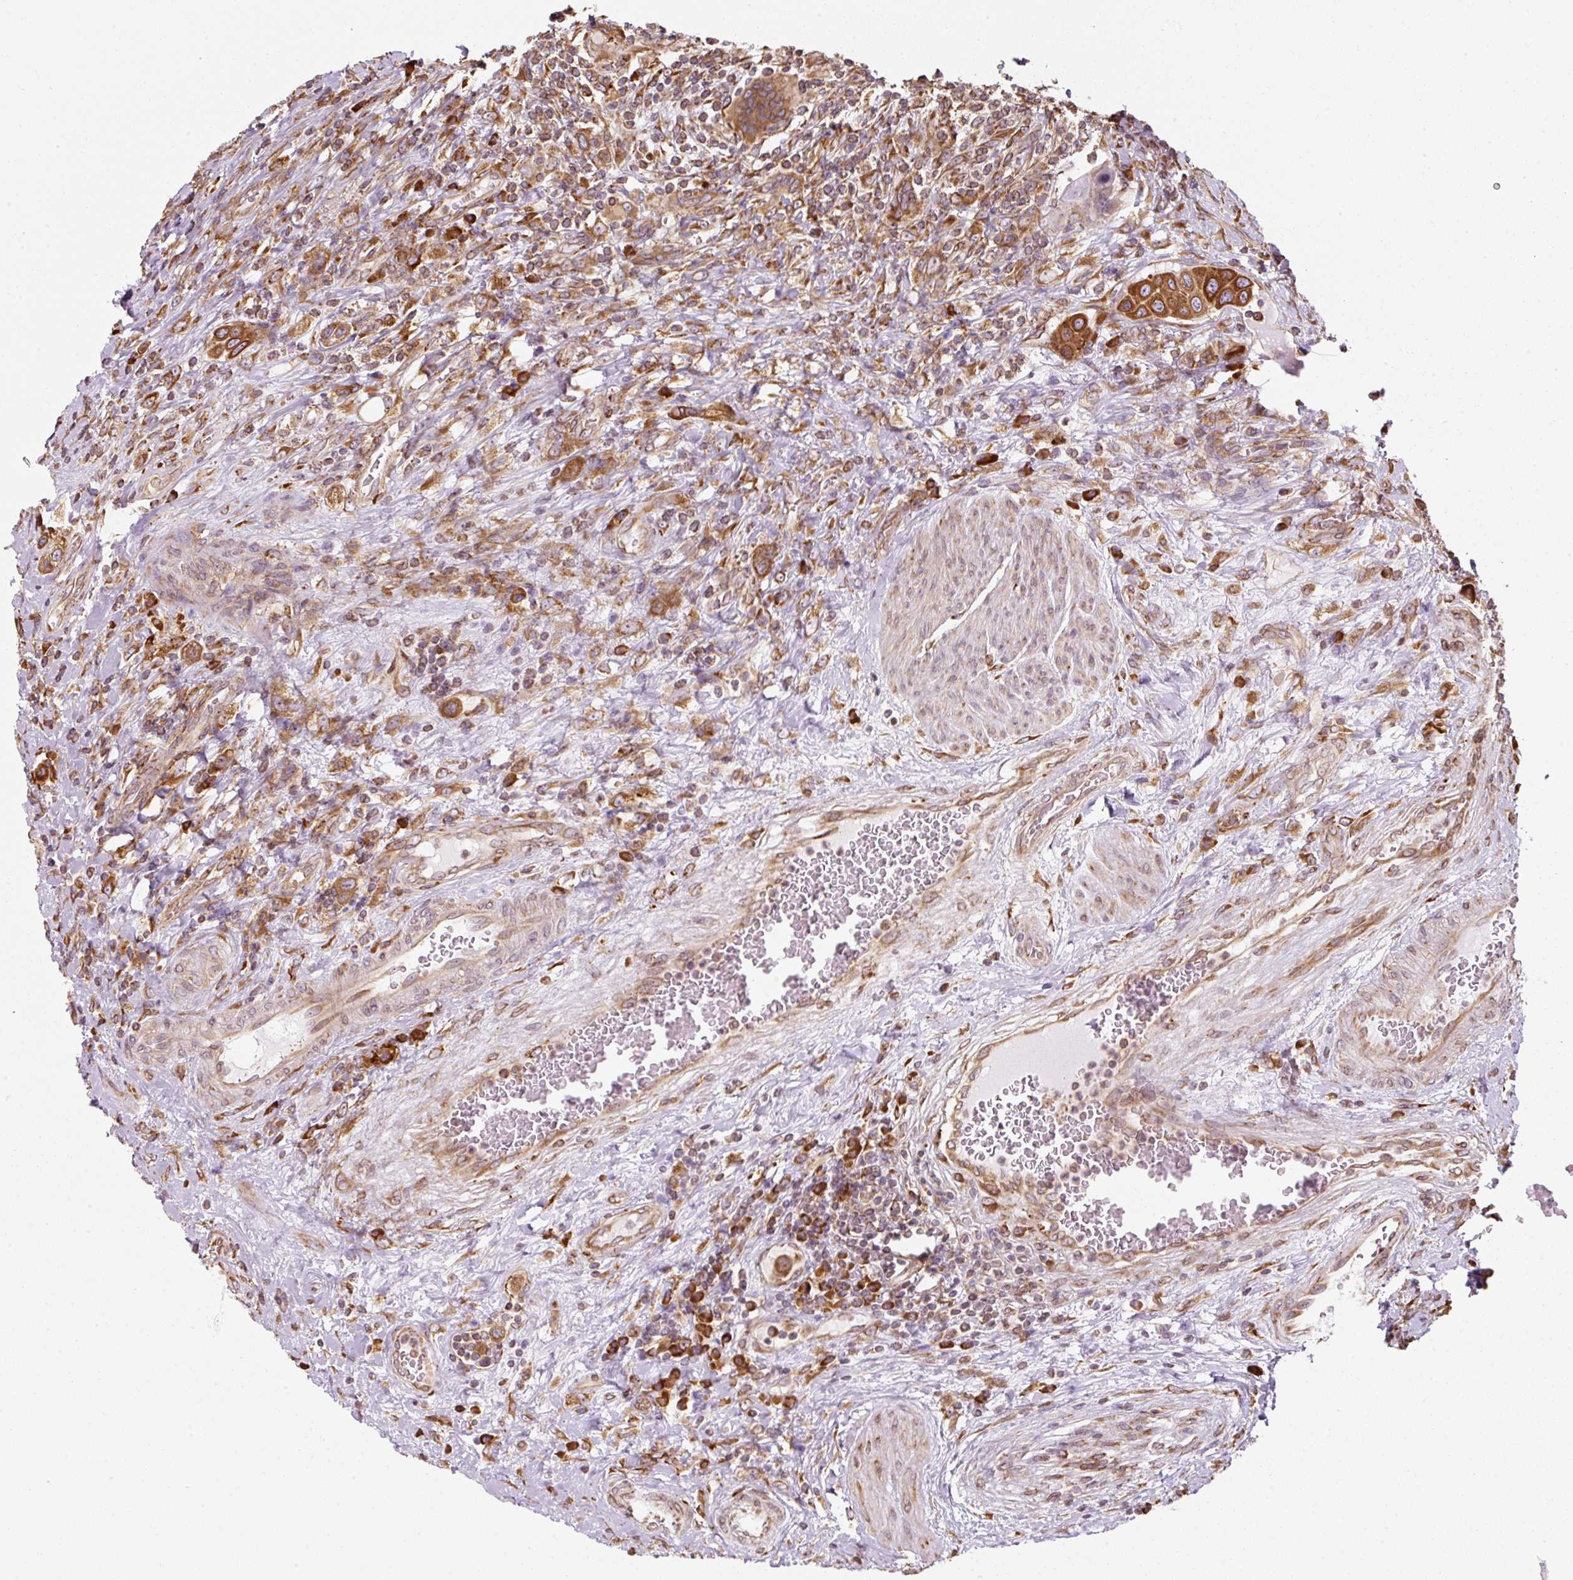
{"staining": {"intensity": "strong", "quantity": ">75%", "location": "cytoplasmic/membranous"}, "tissue": "urothelial cancer", "cell_type": "Tumor cells", "image_type": "cancer", "snomed": [{"axis": "morphology", "description": "Urothelial carcinoma, High grade"}, {"axis": "topography", "description": "Urinary bladder"}], "caption": "High-grade urothelial carcinoma stained for a protein (brown) demonstrates strong cytoplasmic/membranous positive expression in approximately >75% of tumor cells.", "gene": "PRKCSH", "patient": {"sex": "male", "age": 50}}